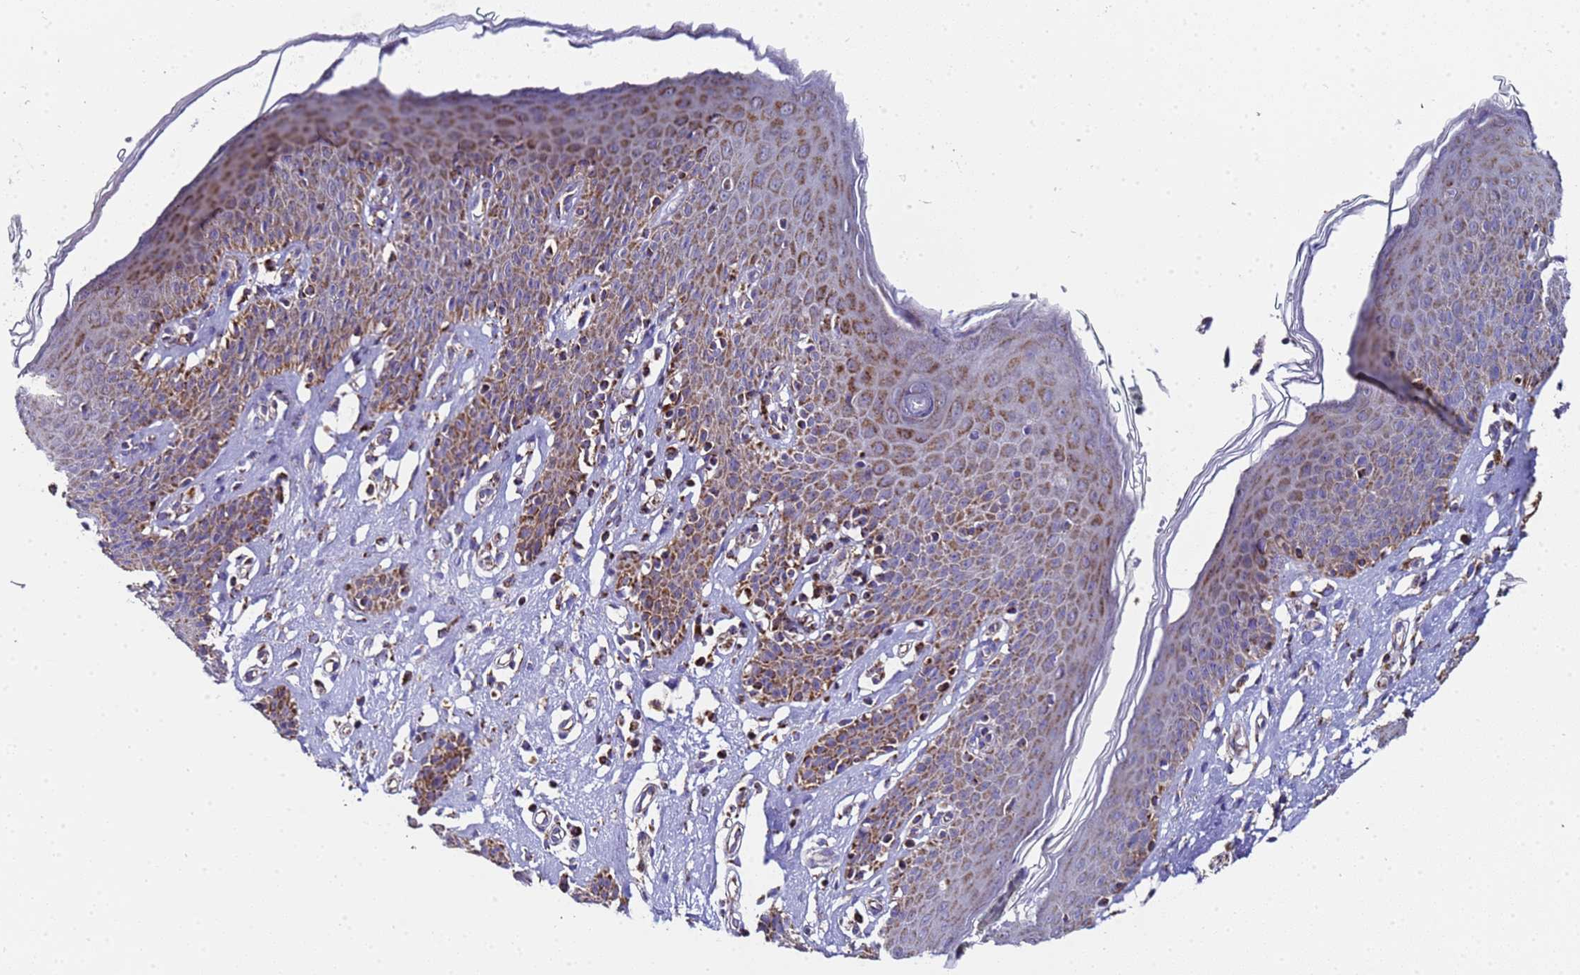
{"staining": {"intensity": "moderate", "quantity": "25%-75%", "location": "cytoplasmic/membranous"}, "tissue": "skin", "cell_type": "Epidermal cells", "image_type": "normal", "snomed": [{"axis": "morphology", "description": "Normal tissue, NOS"}, {"axis": "topography", "description": "Vulva"}], "caption": "Skin stained with immunohistochemistry (IHC) reveals moderate cytoplasmic/membranous expression in about 25%-75% of epidermal cells.", "gene": "MRPS12", "patient": {"sex": "female", "age": 66}}